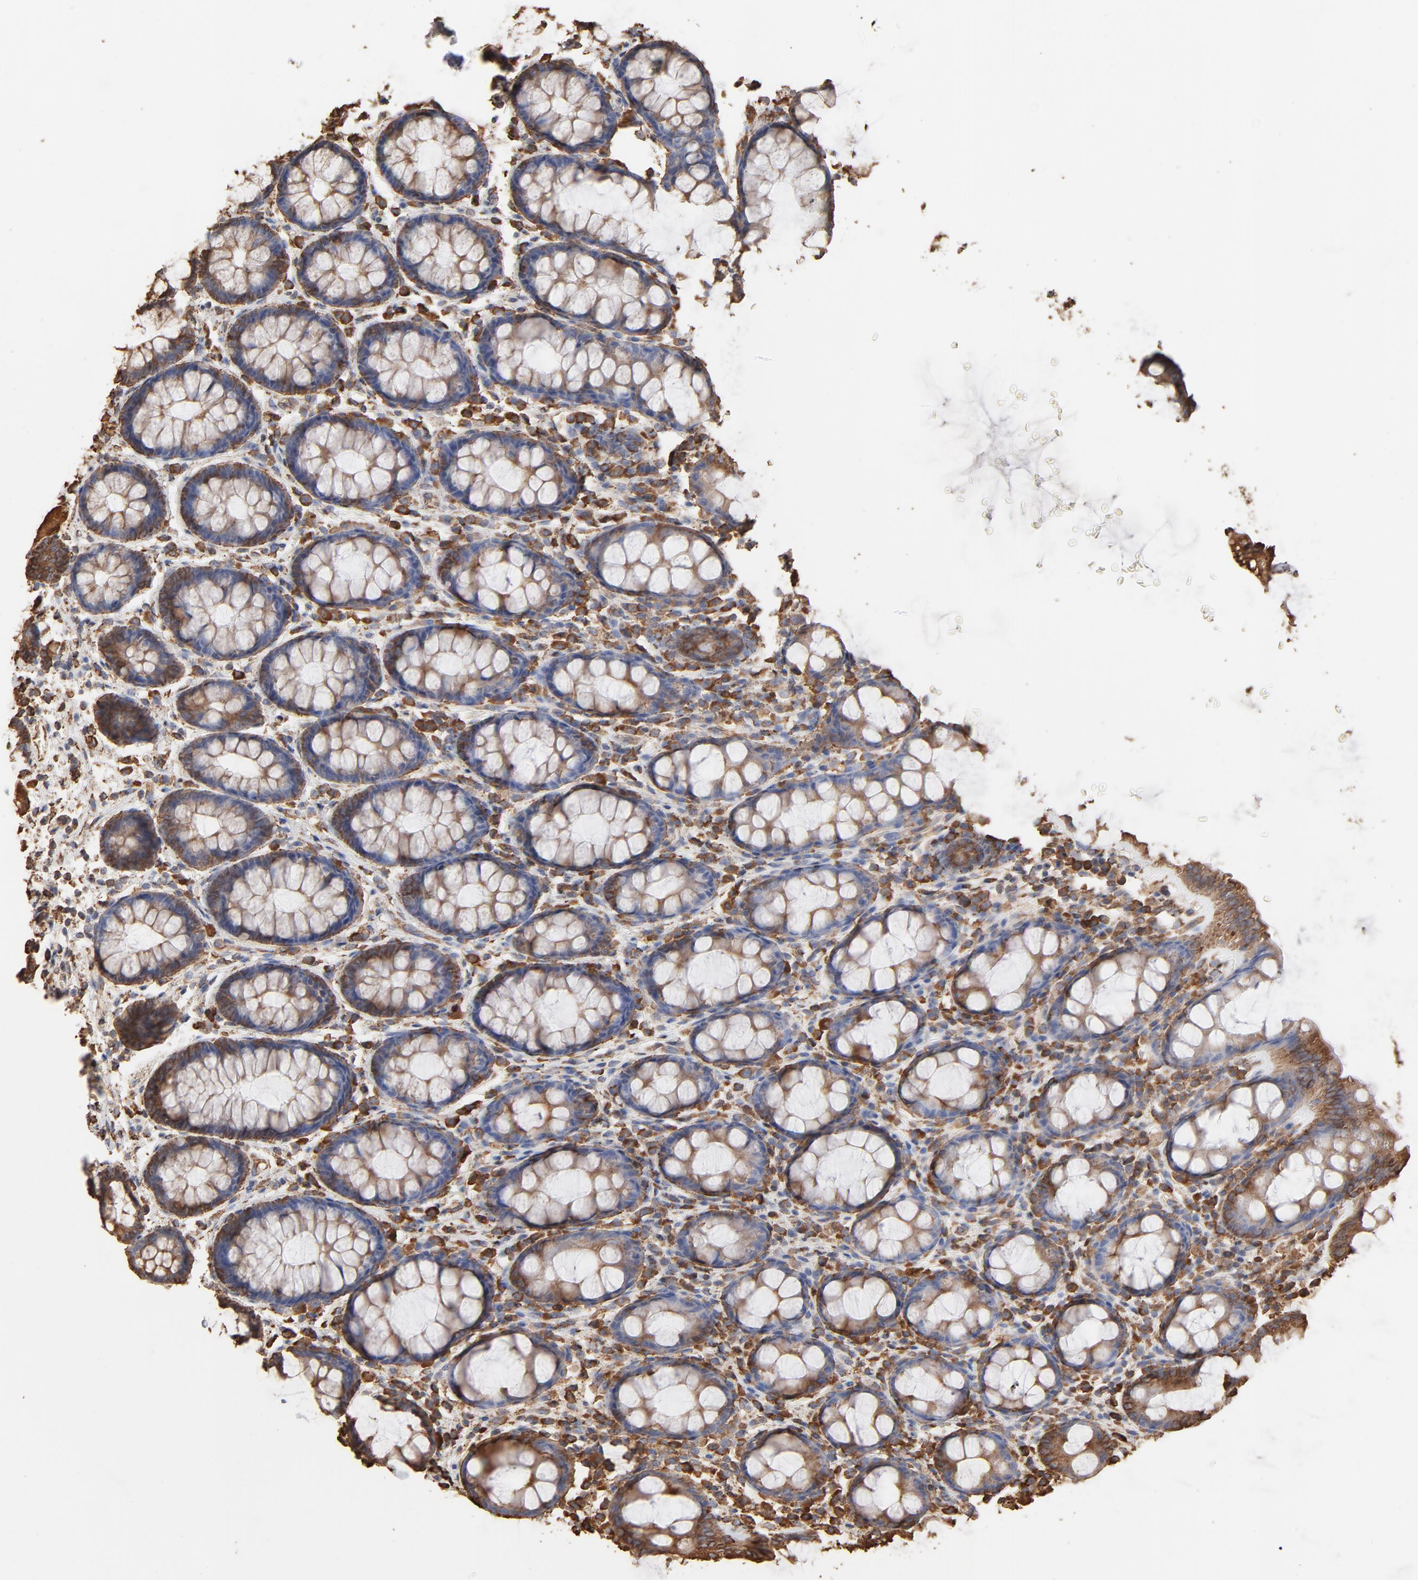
{"staining": {"intensity": "weak", "quantity": "25%-75%", "location": "cytoplasmic/membranous"}, "tissue": "rectum", "cell_type": "Glandular cells", "image_type": "normal", "snomed": [{"axis": "morphology", "description": "Normal tissue, NOS"}, {"axis": "topography", "description": "Rectum"}], "caption": "This histopathology image exhibits IHC staining of benign rectum, with low weak cytoplasmic/membranous expression in about 25%-75% of glandular cells.", "gene": "PDIA3", "patient": {"sex": "male", "age": 92}}